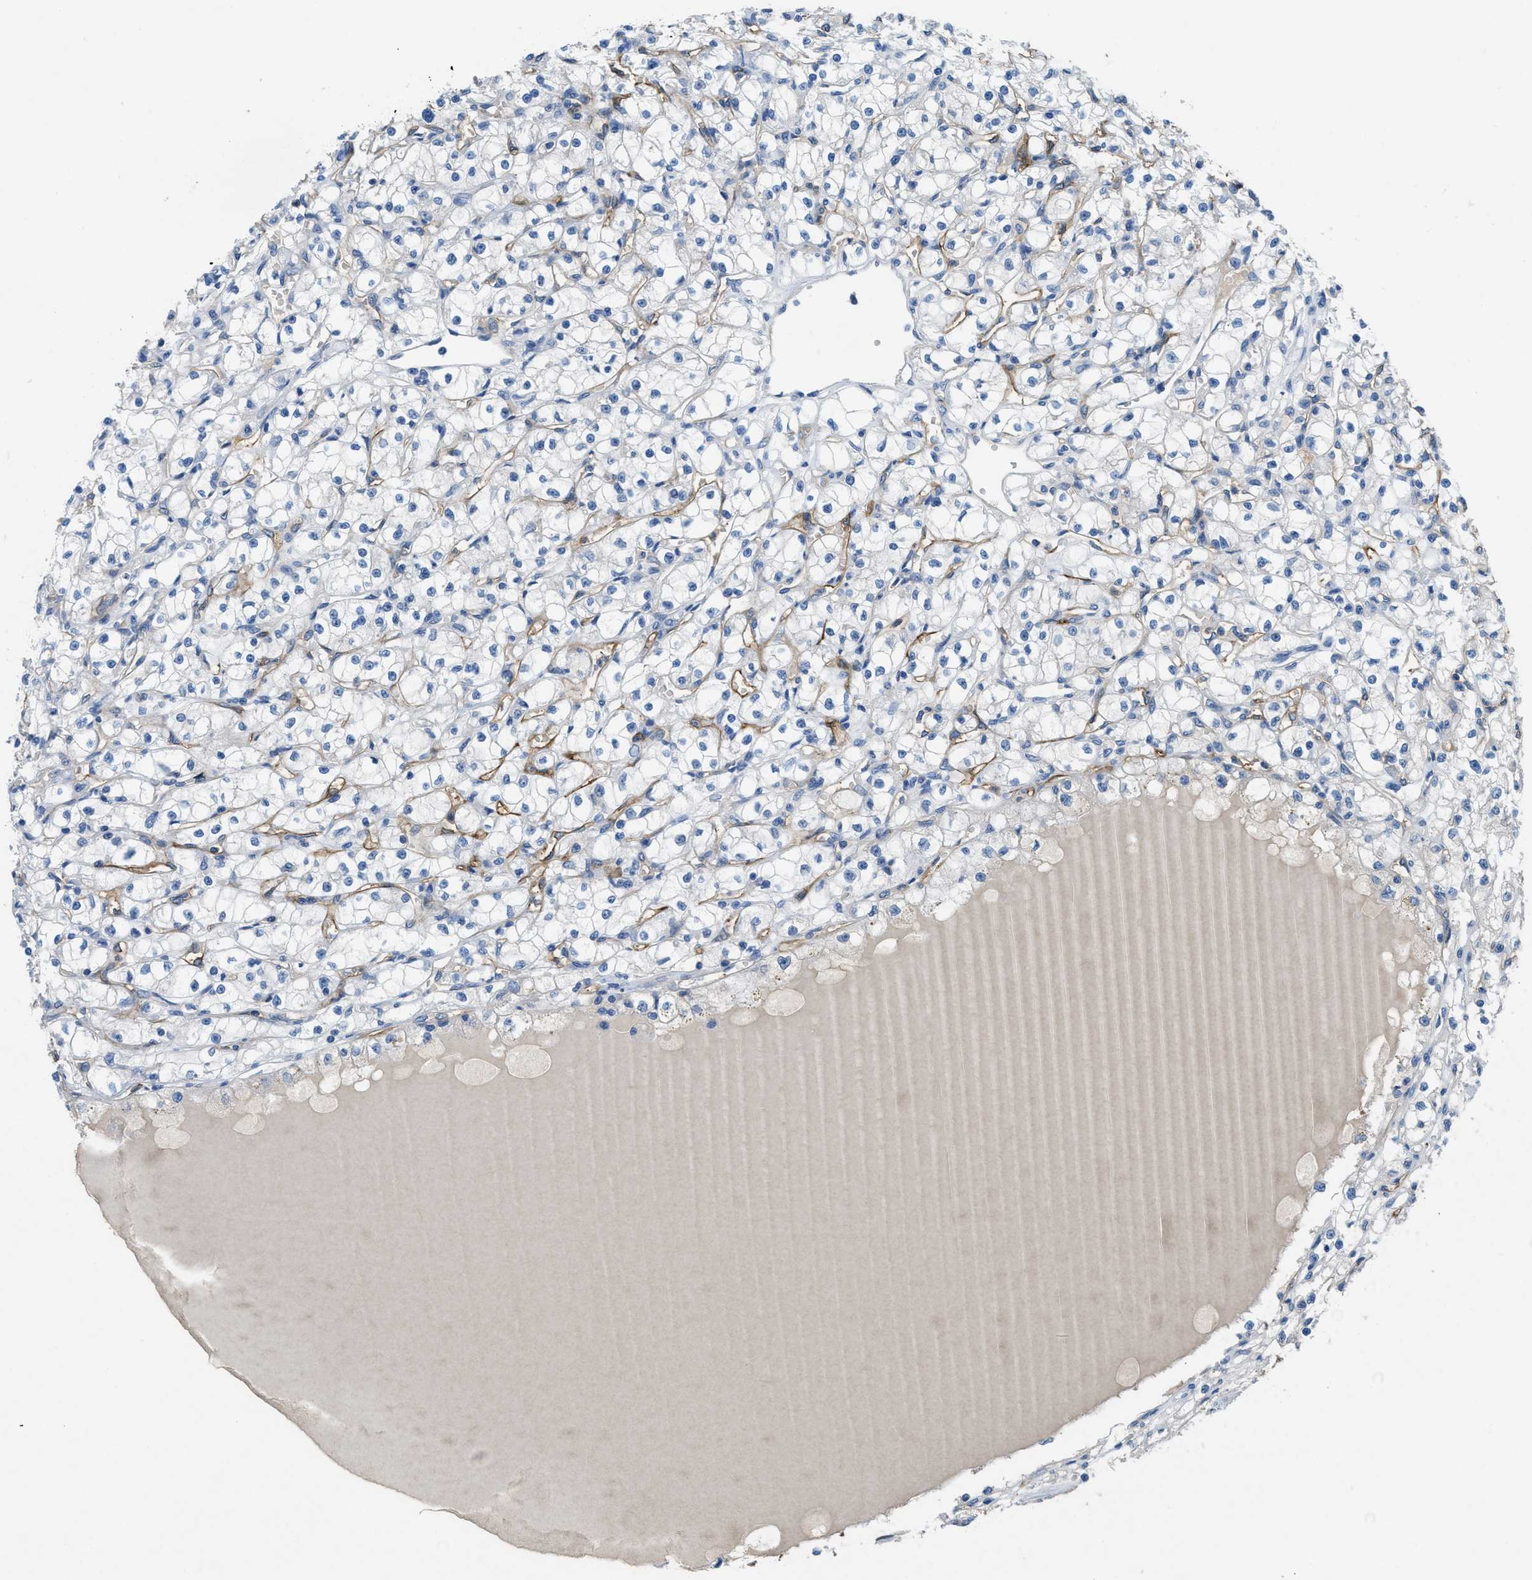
{"staining": {"intensity": "negative", "quantity": "none", "location": "none"}, "tissue": "renal cancer", "cell_type": "Tumor cells", "image_type": "cancer", "snomed": [{"axis": "morphology", "description": "Adenocarcinoma, NOS"}, {"axis": "topography", "description": "Kidney"}], "caption": "Immunohistochemistry of human renal cancer exhibits no positivity in tumor cells.", "gene": "PGR", "patient": {"sex": "male", "age": 56}}